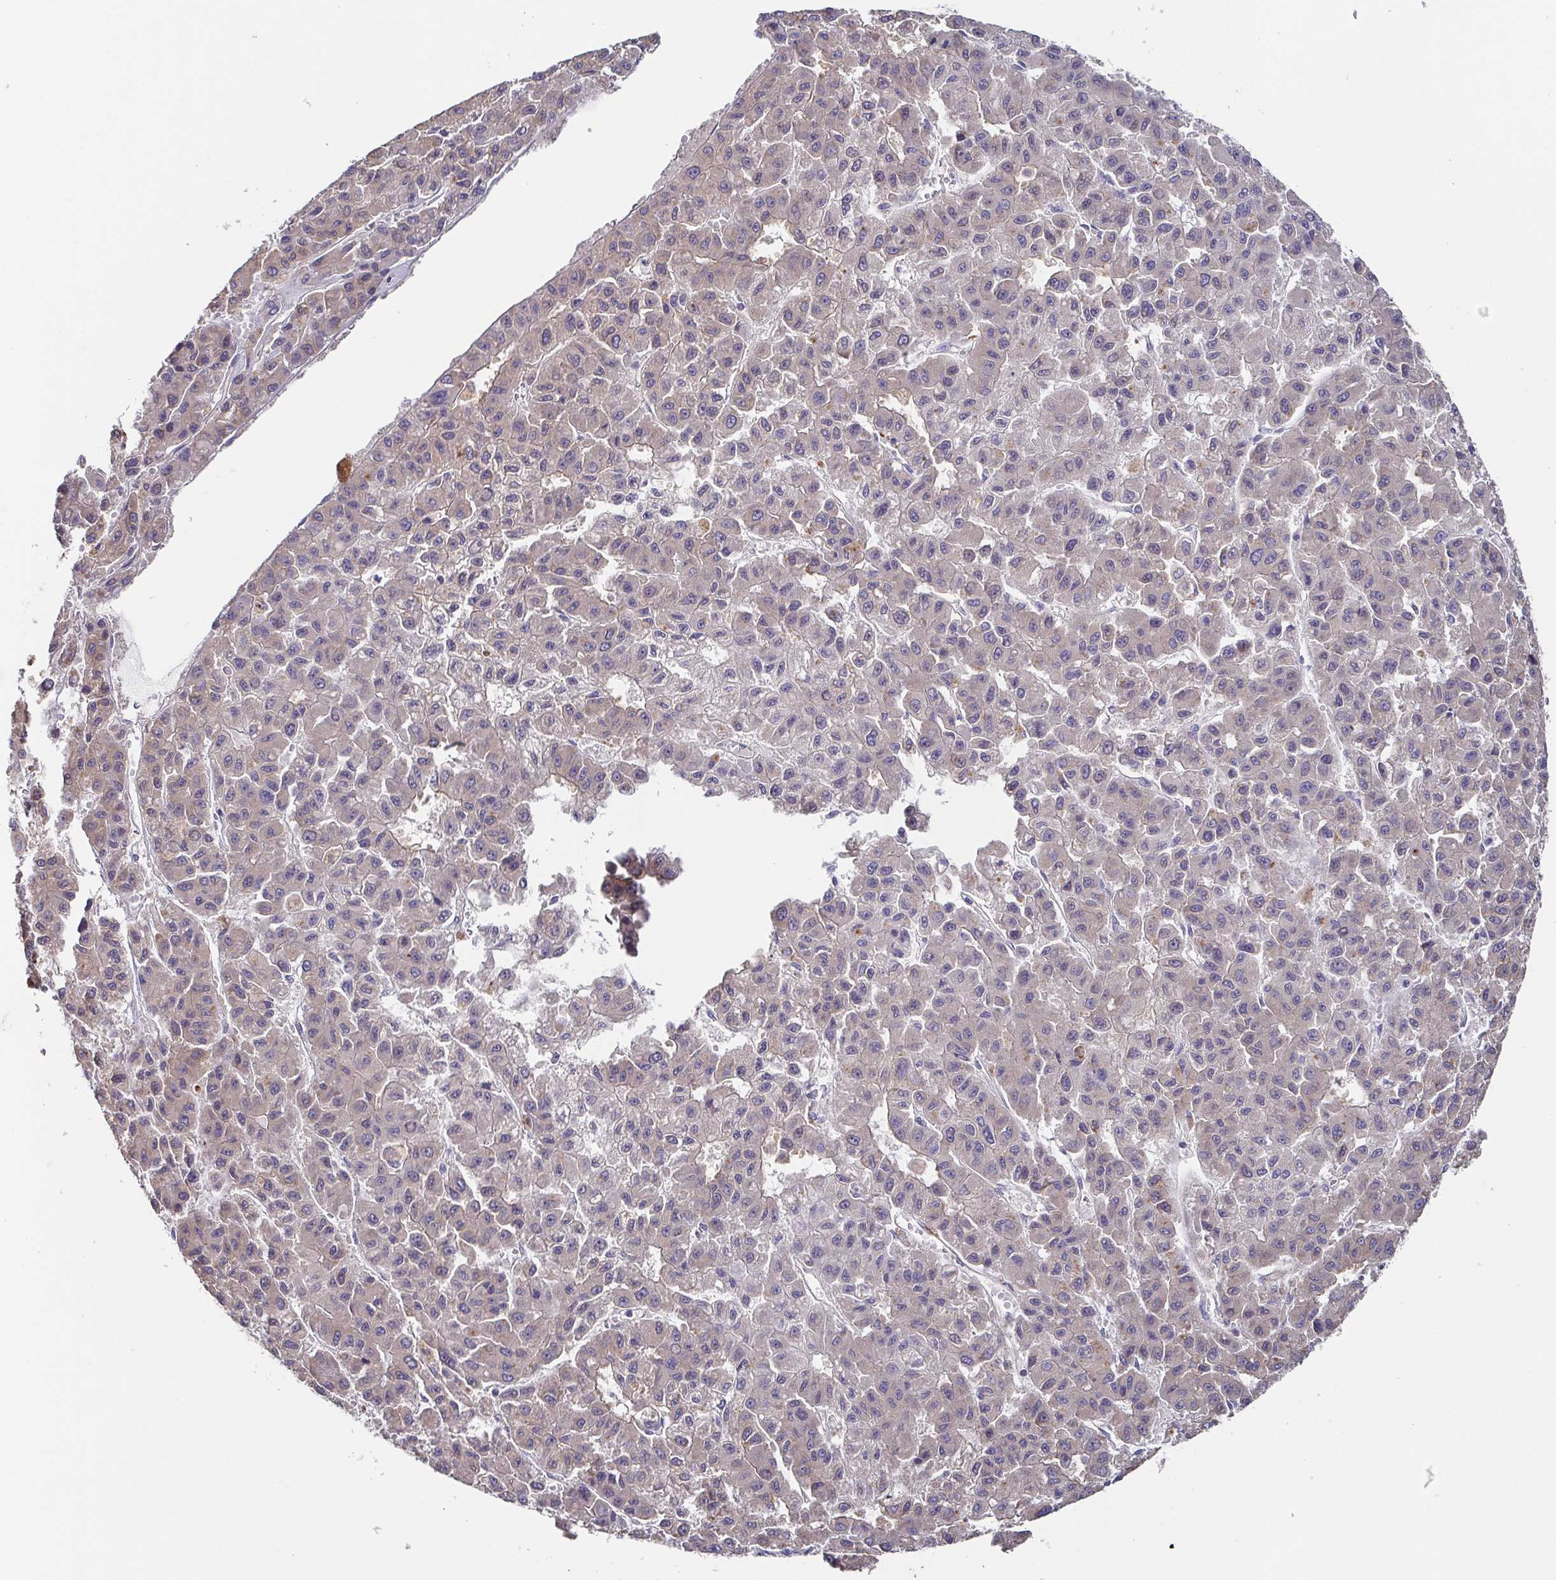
{"staining": {"intensity": "negative", "quantity": "none", "location": "none"}, "tissue": "liver cancer", "cell_type": "Tumor cells", "image_type": "cancer", "snomed": [{"axis": "morphology", "description": "Carcinoma, Hepatocellular, NOS"}, {"axis": "topography", "description": "Liver"}], "caption": "Liver cancer was stained to show a protein in brown. There is no significant expression in tumor cells.", "gene": "EIF3D", "patient": {"sex": "male", "age": 70}}